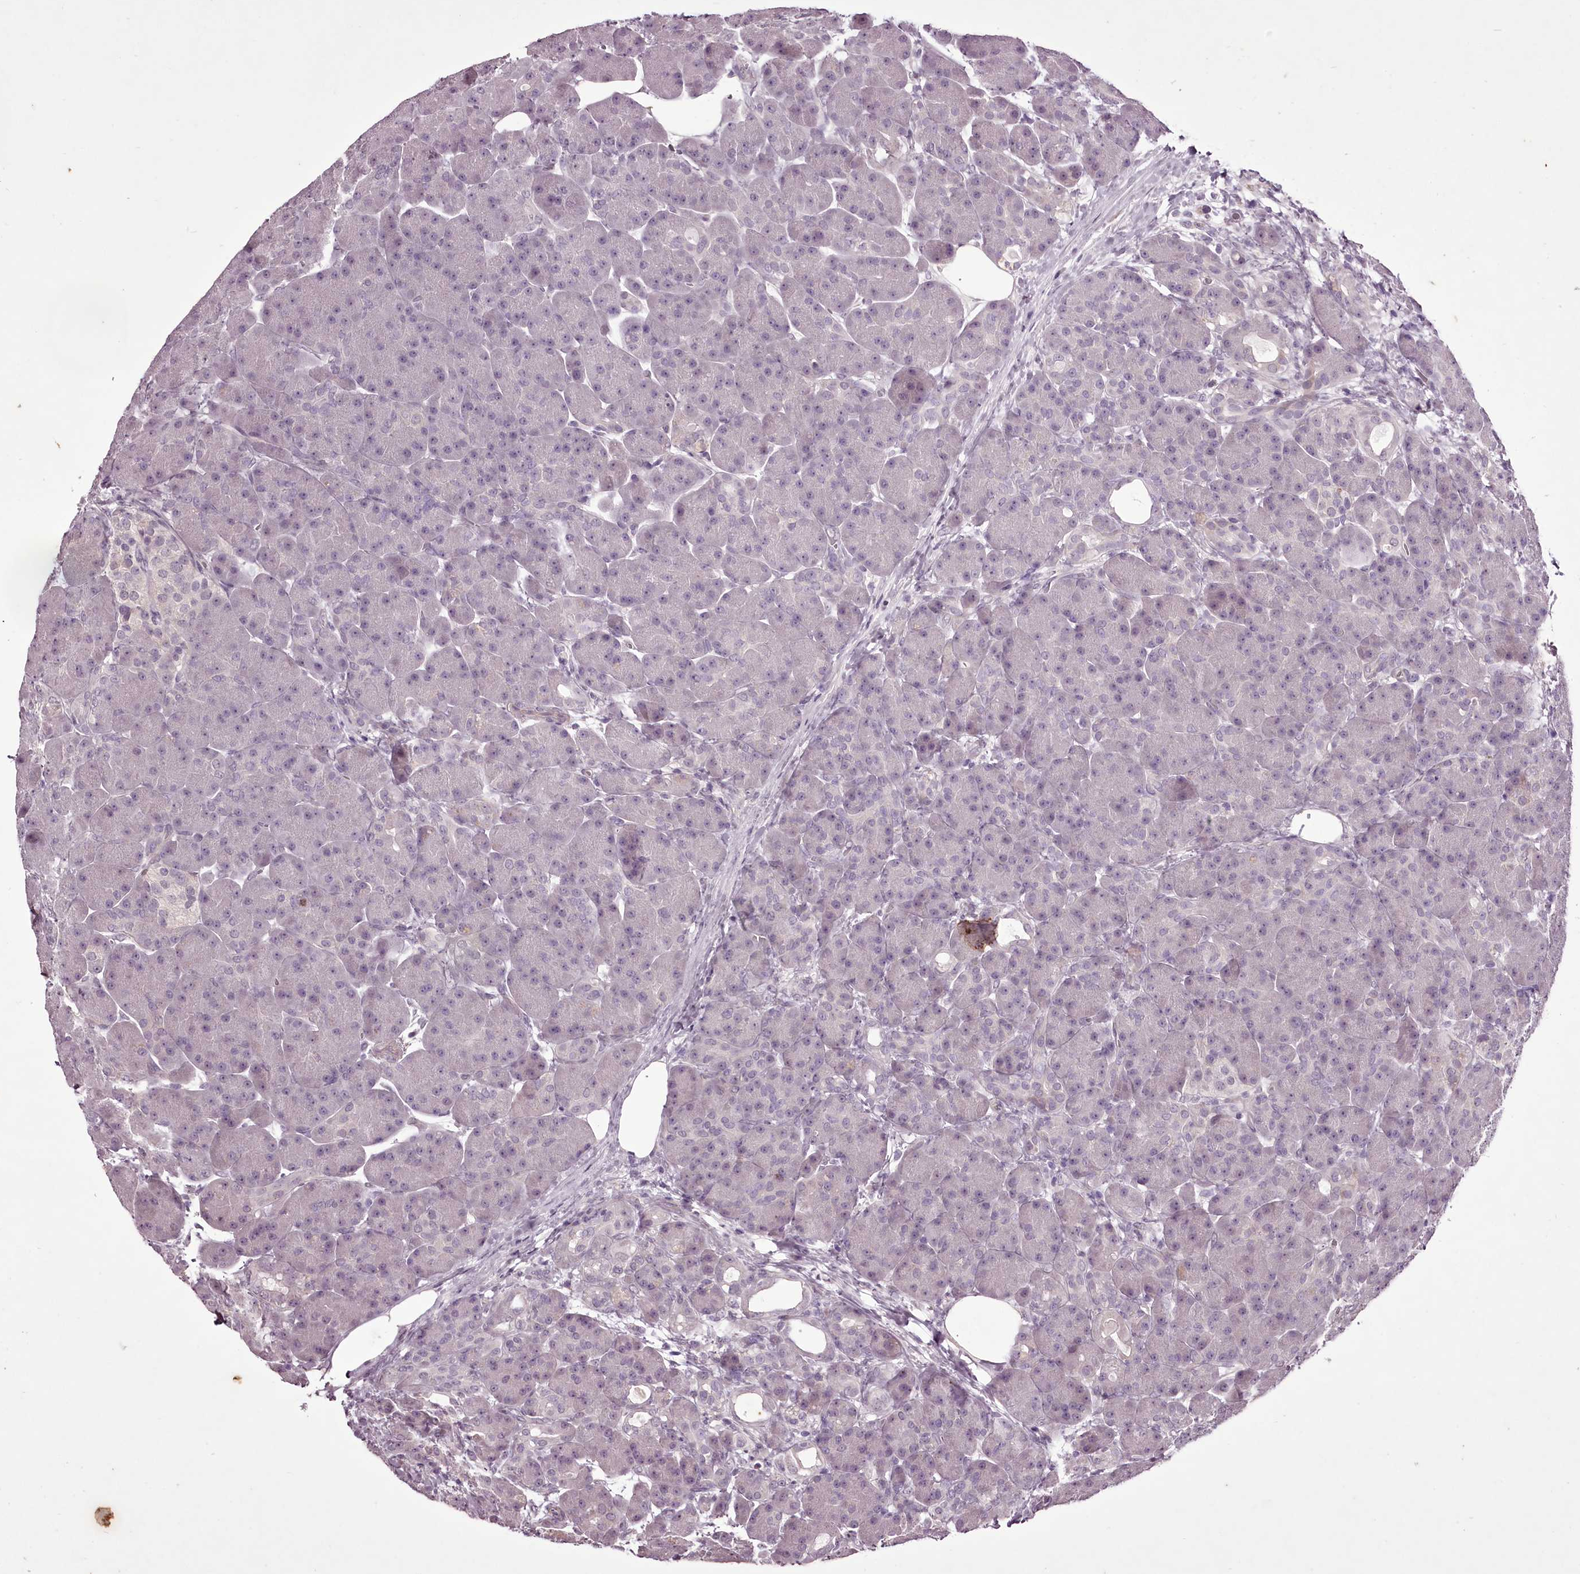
{"staining": {"intensity": "negative", "quantity": "none", "location": "none"}, "tissue": "pancreas", "cell_type": "Exocrine glandular cells", "image_type": "normal", "snomed": [{"axis": "morphology", "description": "Normal tissue, NOS"}, {"axis": "topography", "description": "Pancreas"}], "caption": "Exocrine glandular cells are negative for brown protein staining in normal pancreas. (DAB immunohistochemistry (IHC), high magnification).", "gene": "C1orf56", "patient": {"sex": "male", "age": 63}}